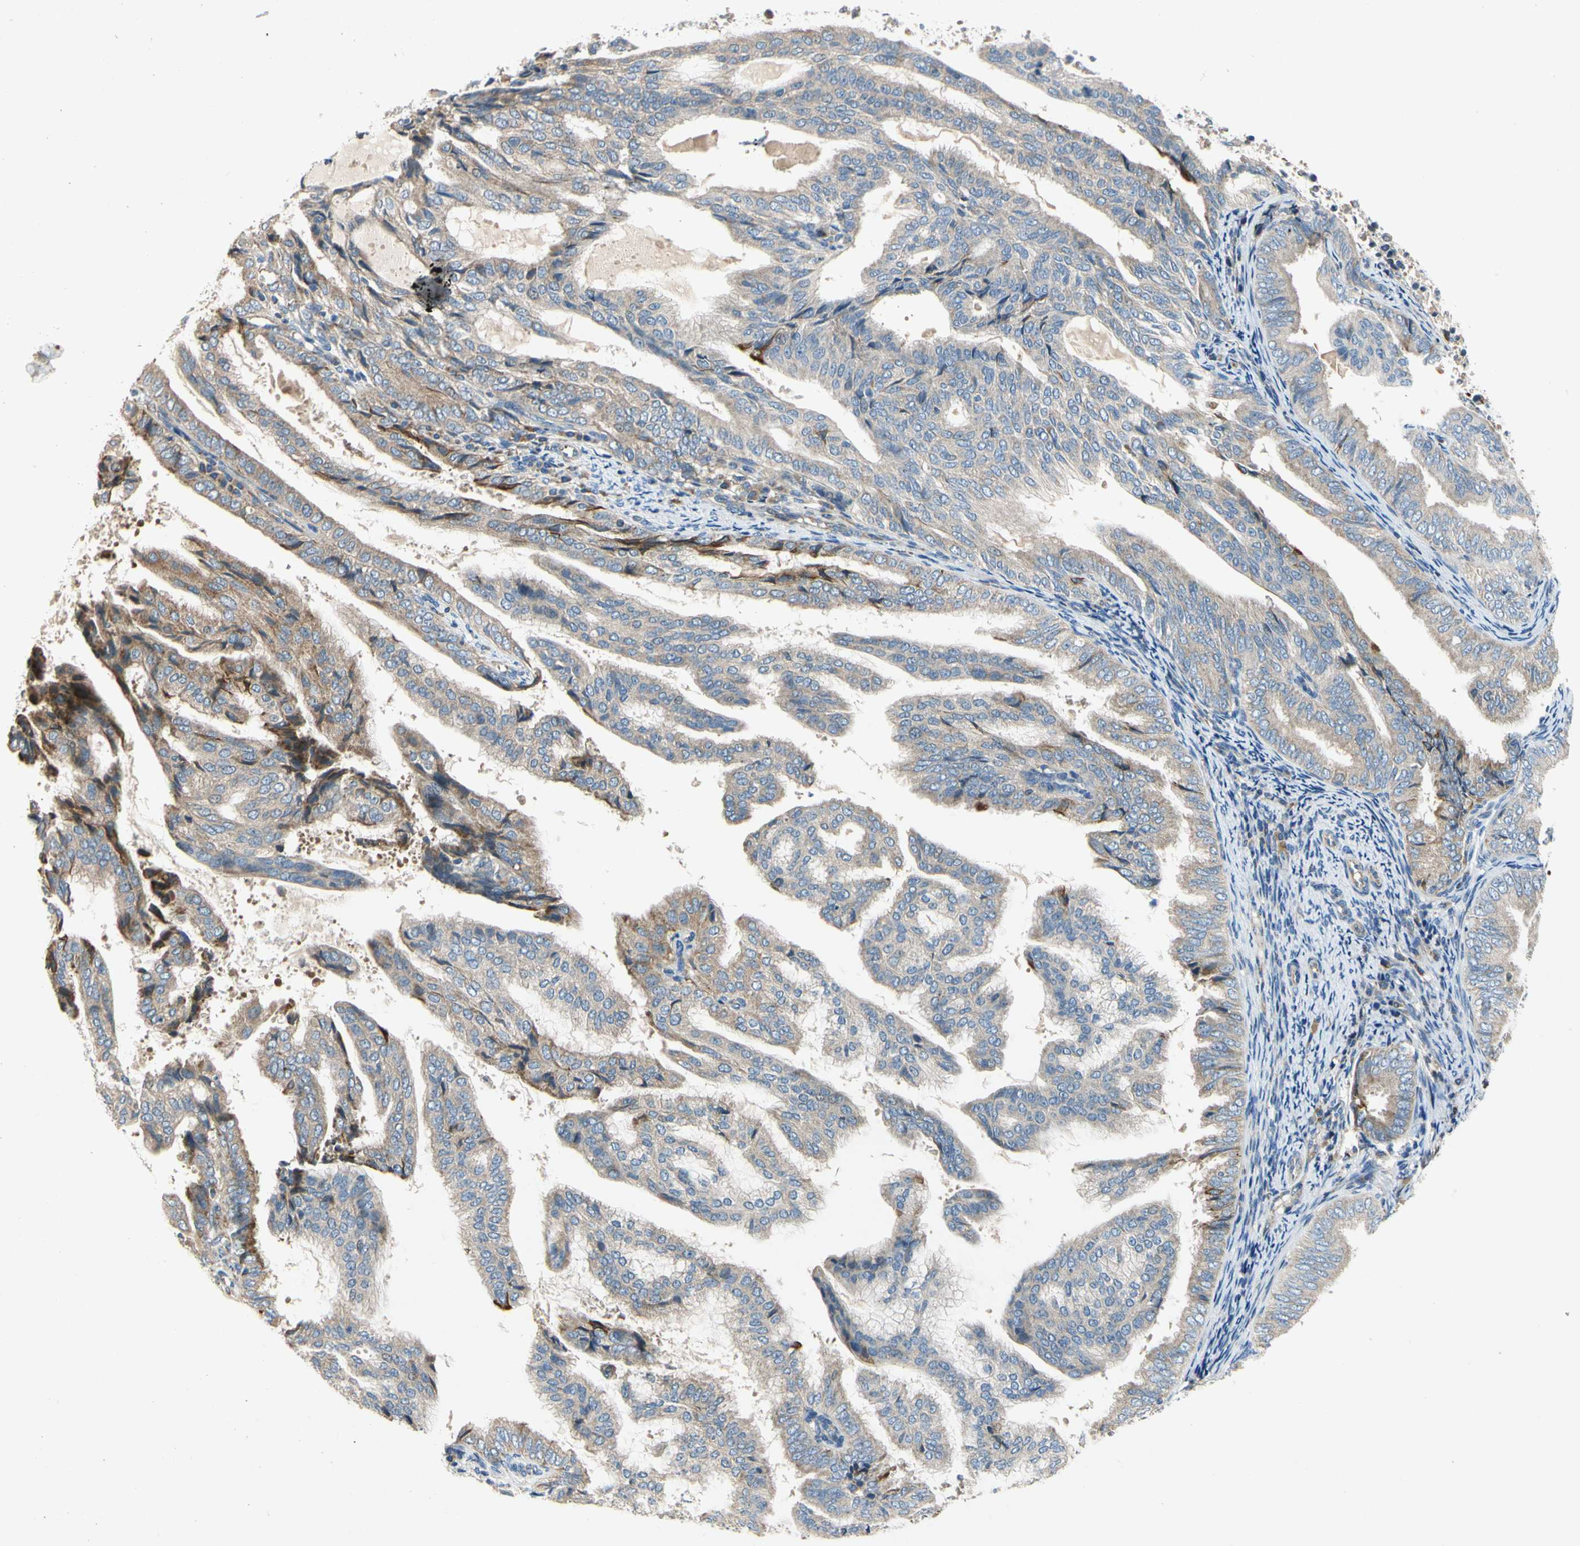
{"staining": {"intensity": "strong", "quantity": ">75%", "location": "cytoplasmic/membranous"}, "tissue": "endometrial cancer", "cell_type": "Tumor cells", "image_type": "cancer", "snomed": [{"axis": "morphology", "description": "Adenocarcinoma, NOS"}, {"axis": "topography", "description": "Endometrium"}], "caption": "Immunohistochemistry (IHC) of endometrial cancer demonstrates high levels of strong cytoplasmic/membranous staining in about >75% of tumor cells.", "gene": "KLHDC8B", "patient": {"sex": "female", "age": 58}}